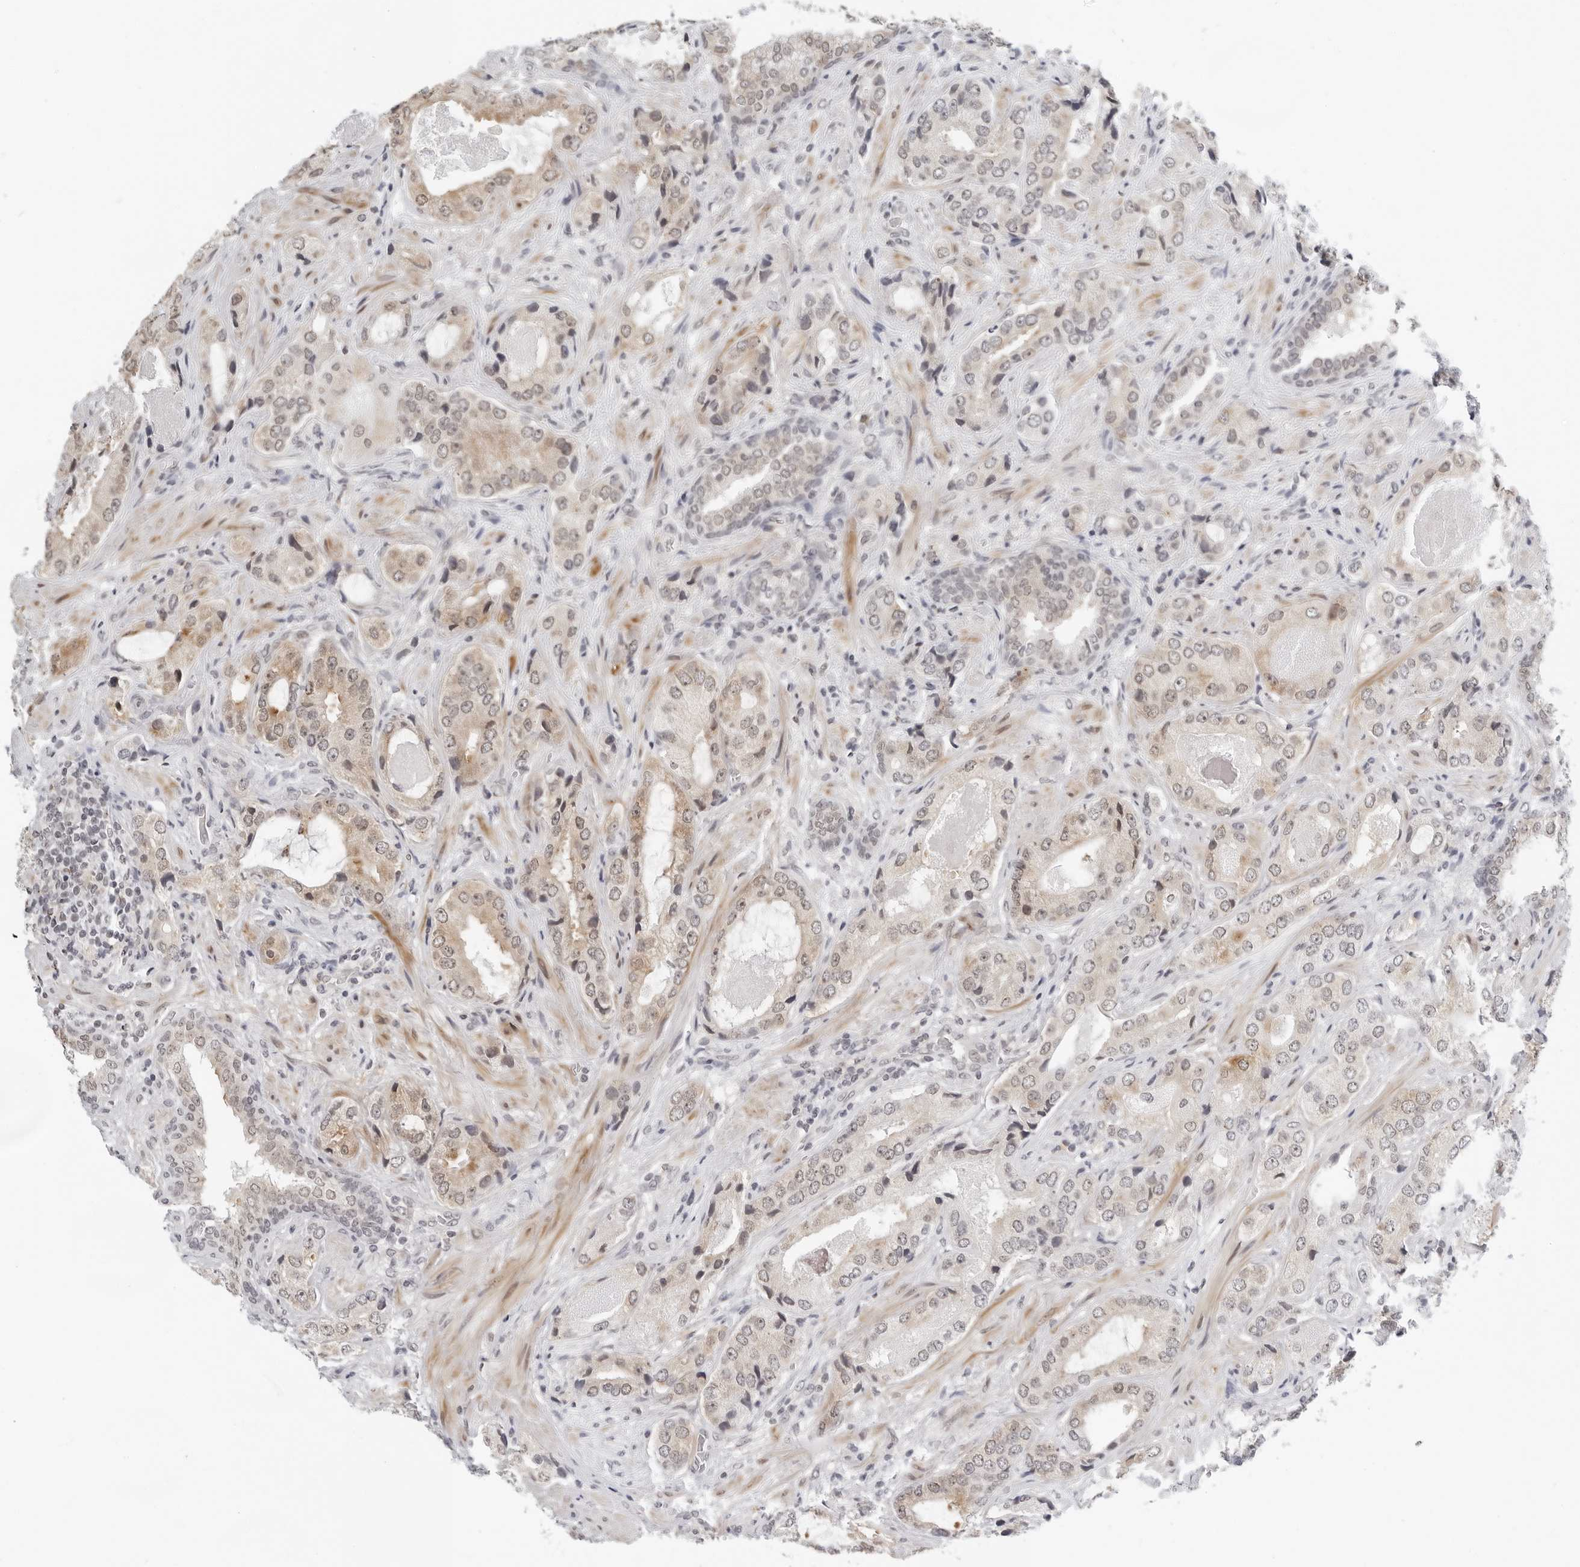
{"staining": {"intensity": "weak", "quantity": "<25%", "location": "cytoplasmic/membranous,nuclear"}, "tissue": "prostate cancer", "cell_type": "Tumor cells", "image_type": "cancer", "snomed": [{"axis": "morphology", "description": "Normal tissue, NOS"}, {"axis": "morphology", "description": "Adenocarcinoma, High grade"}, {"axis": "topography", "description": "Prostate"}, {"axis": "topography", "description": "Peripheral nerve tissue"}], "caption": "Prostate cancer (high-grade adenocarcinoma) stained for a protein using immunohistochemistry (IHC) reveals no expression tumor cells.", "gene": "TOX4", "patient": {"sex": "male", "age": 59}}